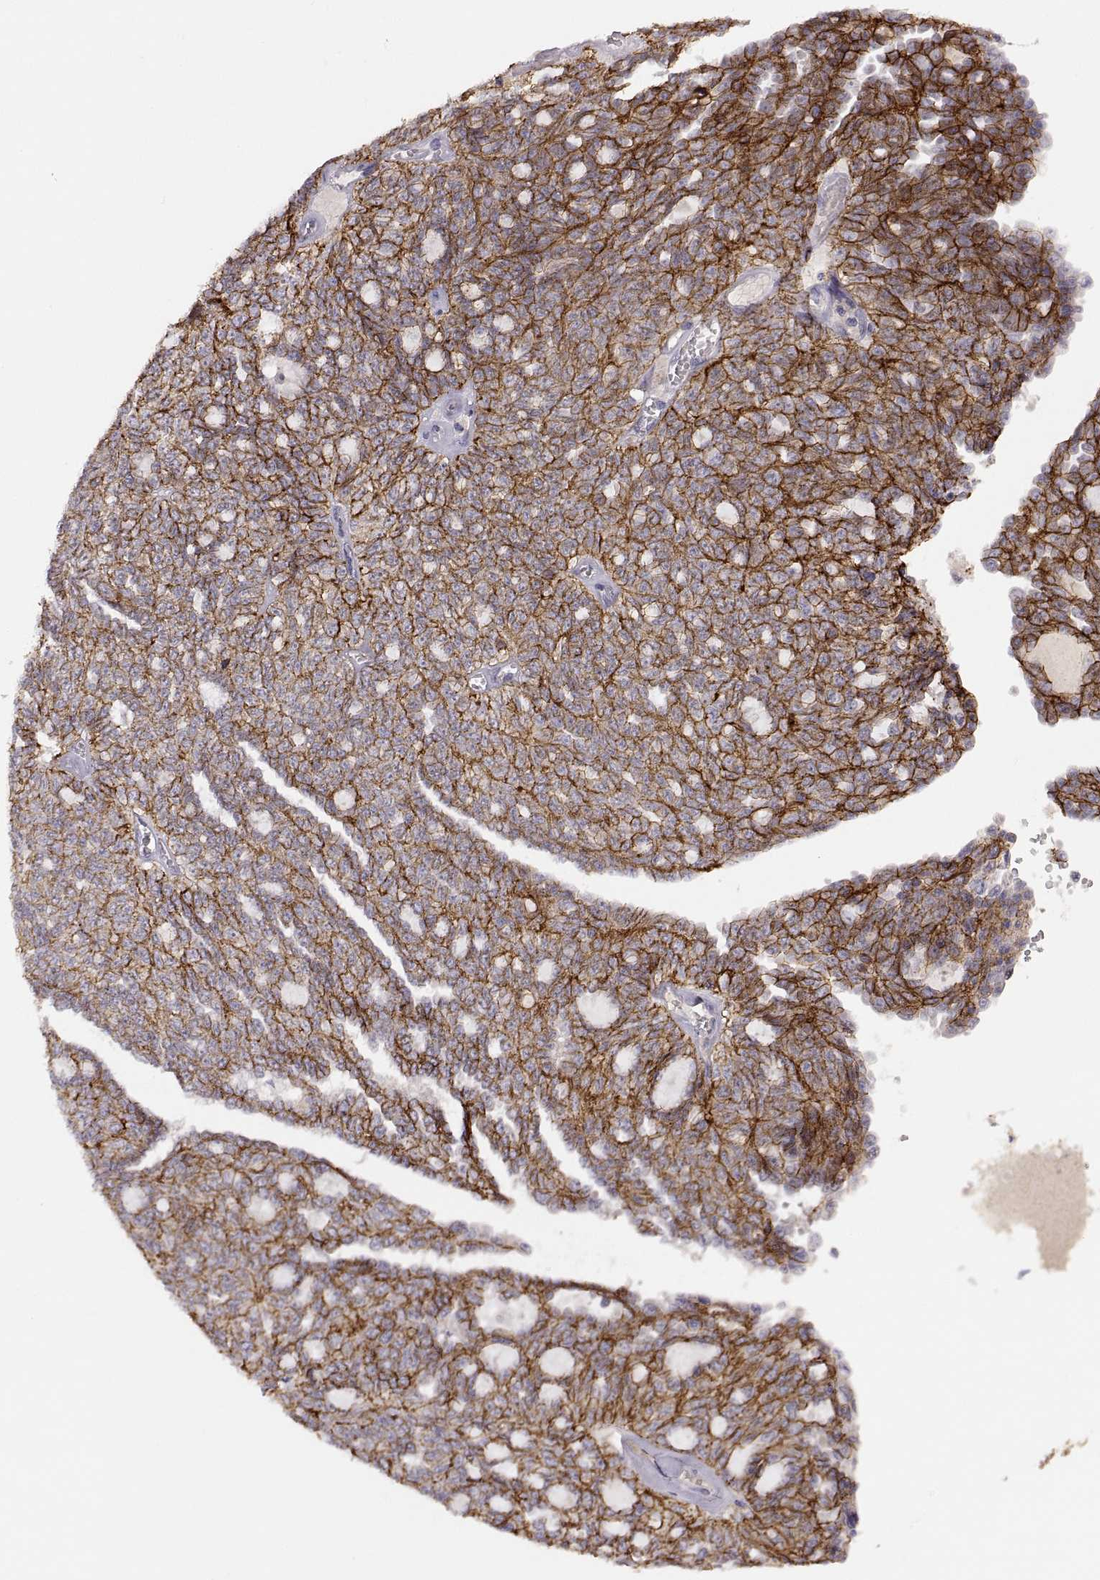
{"staining": {"intensity": "strong", "quantity": ">75%", "location": "cytoplasmic/membranous"}, "tissue": "ovarian cancer", "cell_type": "Tumor cells", "image_type": "cancer", "snomed": [{"axis": "morphology", "description": "Cystadenocarcinoma, serous, NOS"}, {"axis": "topography", "description": "Ovary"}], "caption": "The immunohistochemical stain shows strong cytoplasmic/membranous positivity in tumor cells of ovarian cancer (serous cystadenocarcinoma) tissue.", "gene": "CDH2", "patient": {"sex": "female", "age": 71}}